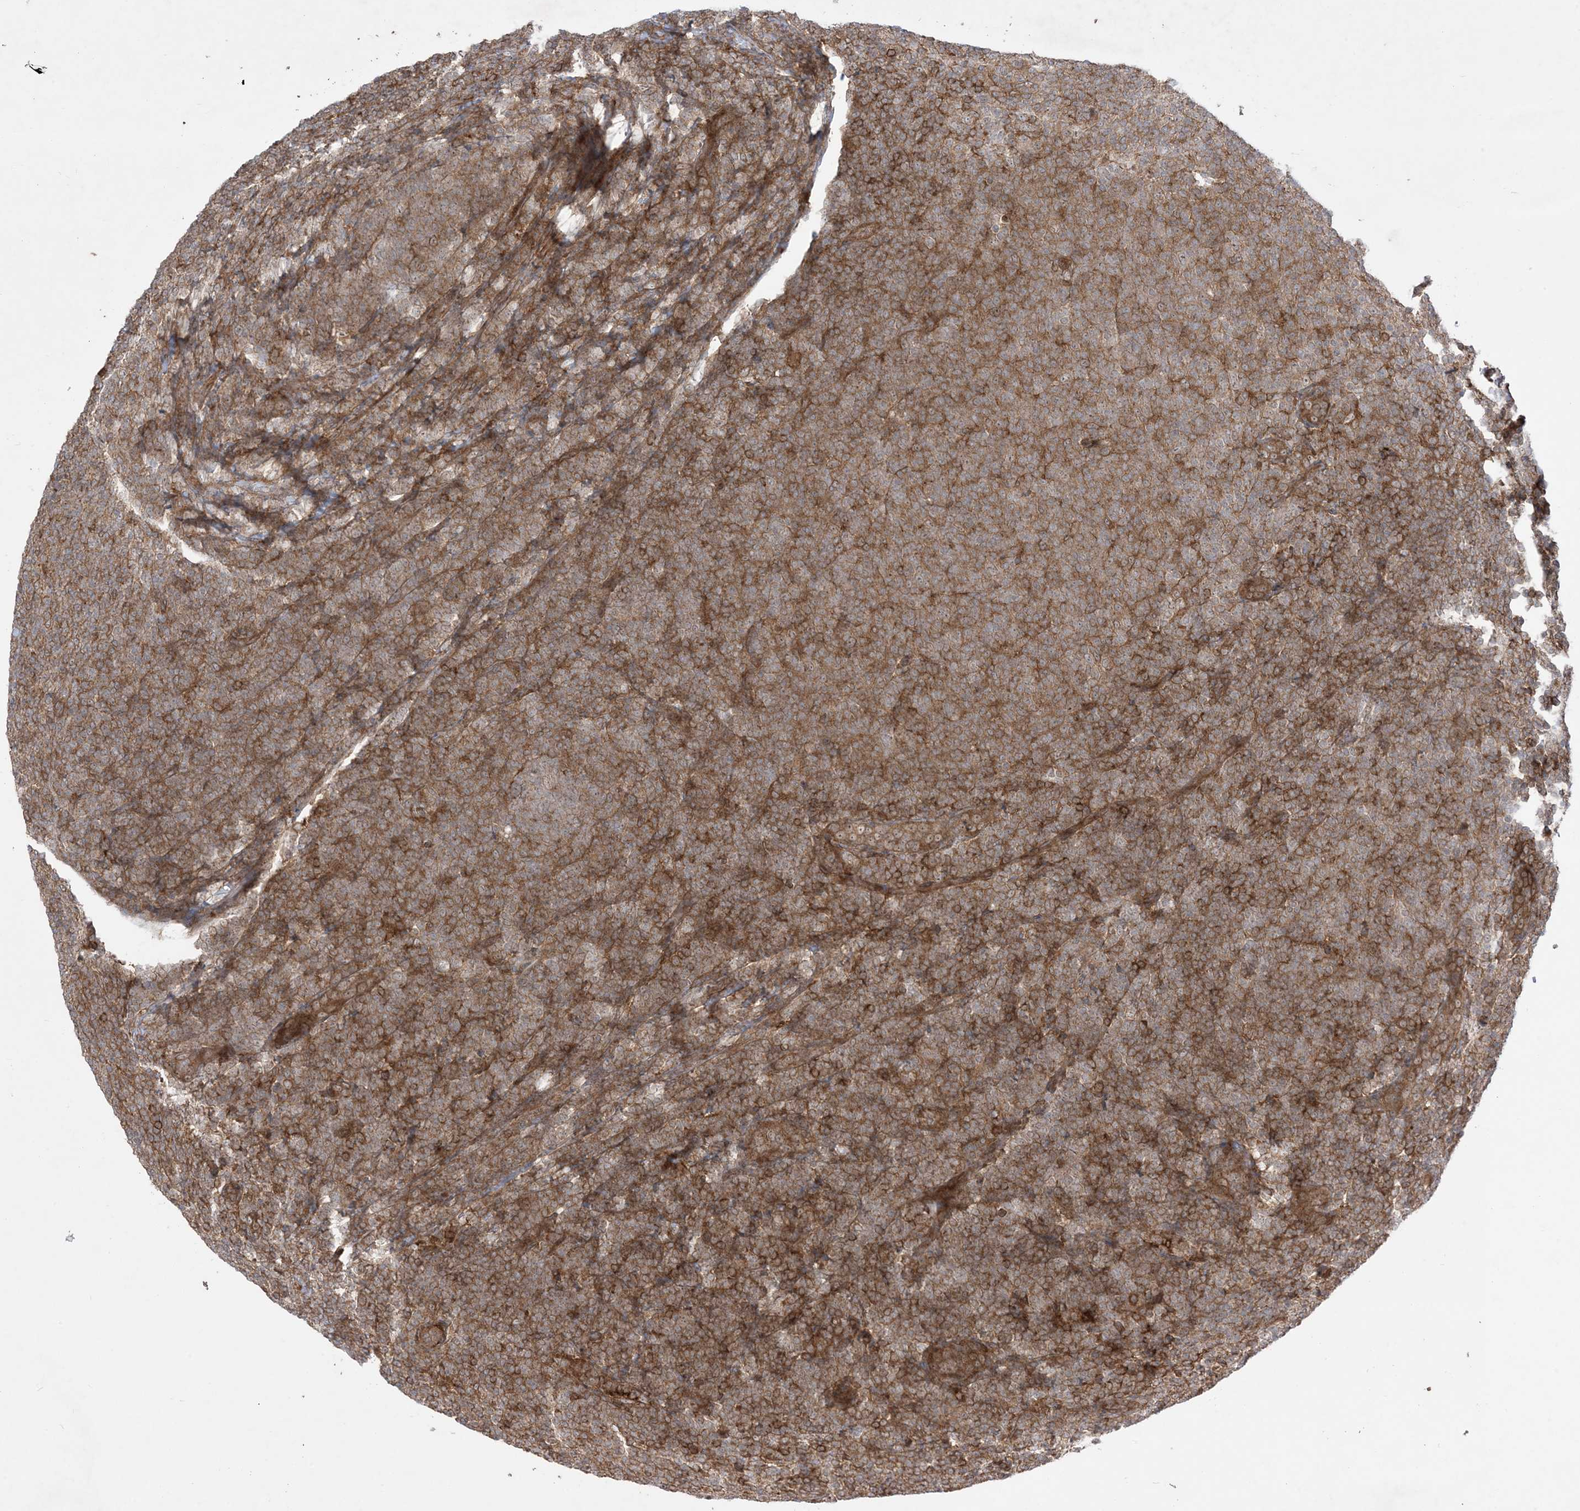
{"staining": {"intensity": "moderate", "quantity": ">75%", "location": "cytoplasmic/membranous,nuclear"}, "tissue": "lymphoma", "cell_type": "Tumor cells", "image_type": "cancer", "snomed": [{"axis": "morphology", "description": "Malignant lymphoma, non-Hodgkin's type, Low grade"}, {"axis": "topography", "description": "Lymph node"}], "caption": "Moderate cytoplasmic/membranous and nuclear positivity for a protein is appreciated in about >75% of tumor cells of lymphoma using immunohistochemistry (IHC).", "gene": "SOGA3", "patient": {"sex": "male", "age": 66}}